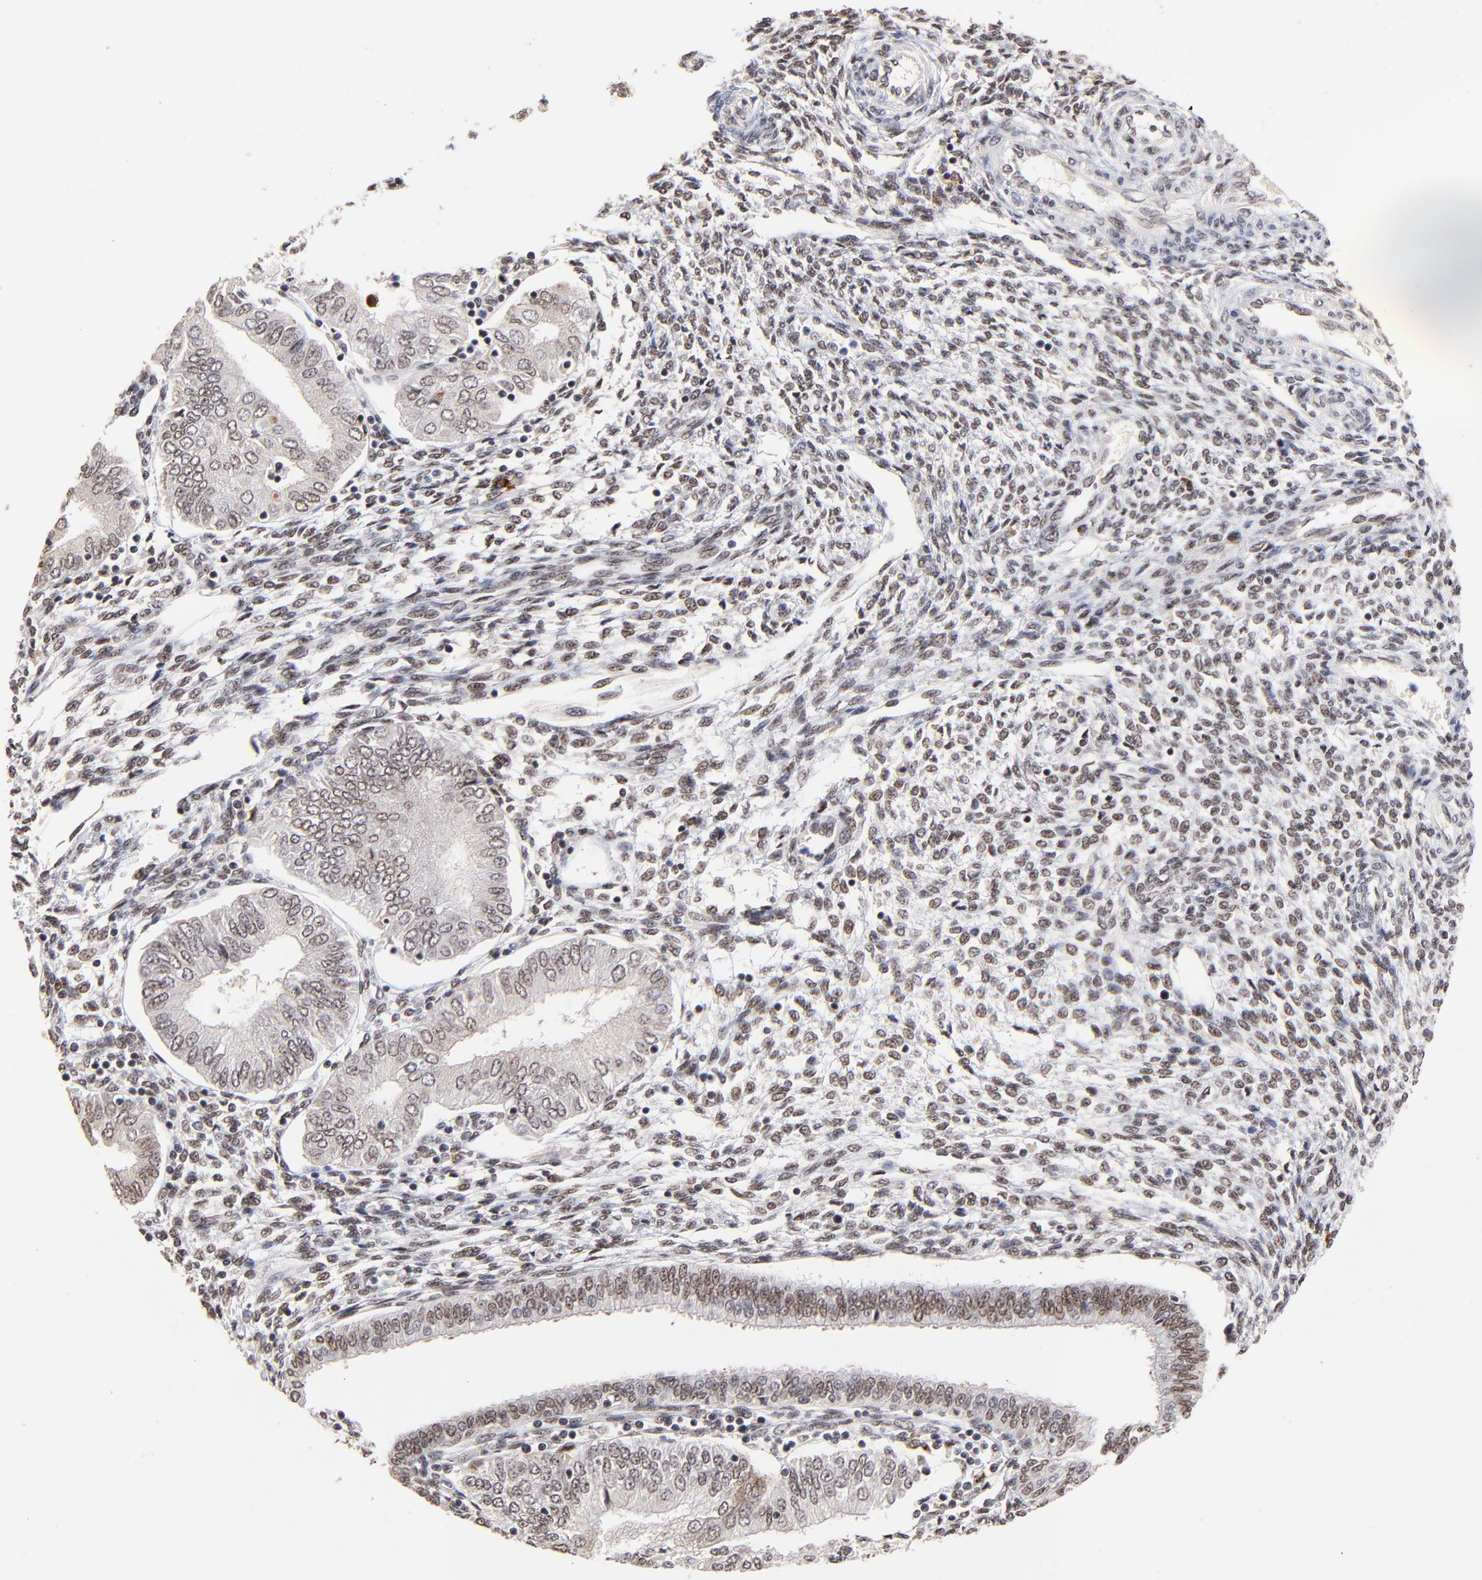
{"staining": {"intensity": "moderate", "quantity": "25%-75%", "location": "nuclear"}, "tissue": "endometrial cancer", "cell_type": "Tumor cells", "image_type": "cancer", "snomed": [{"axis": "morphology", "description": "Adenocarcinoma, NOS"}, {"axis": "topography", "description": "Endometrium"}], "caption": "DAB (3,3'-diaminobenzidine) immunohistochemical staining of human adenocarcinoma (endometrial) displays moderate nuclear protein expression in about 25%-75% of tumor cells.", "gene": "ZNF146", "patient": {"sex": "female", "age": 51}}